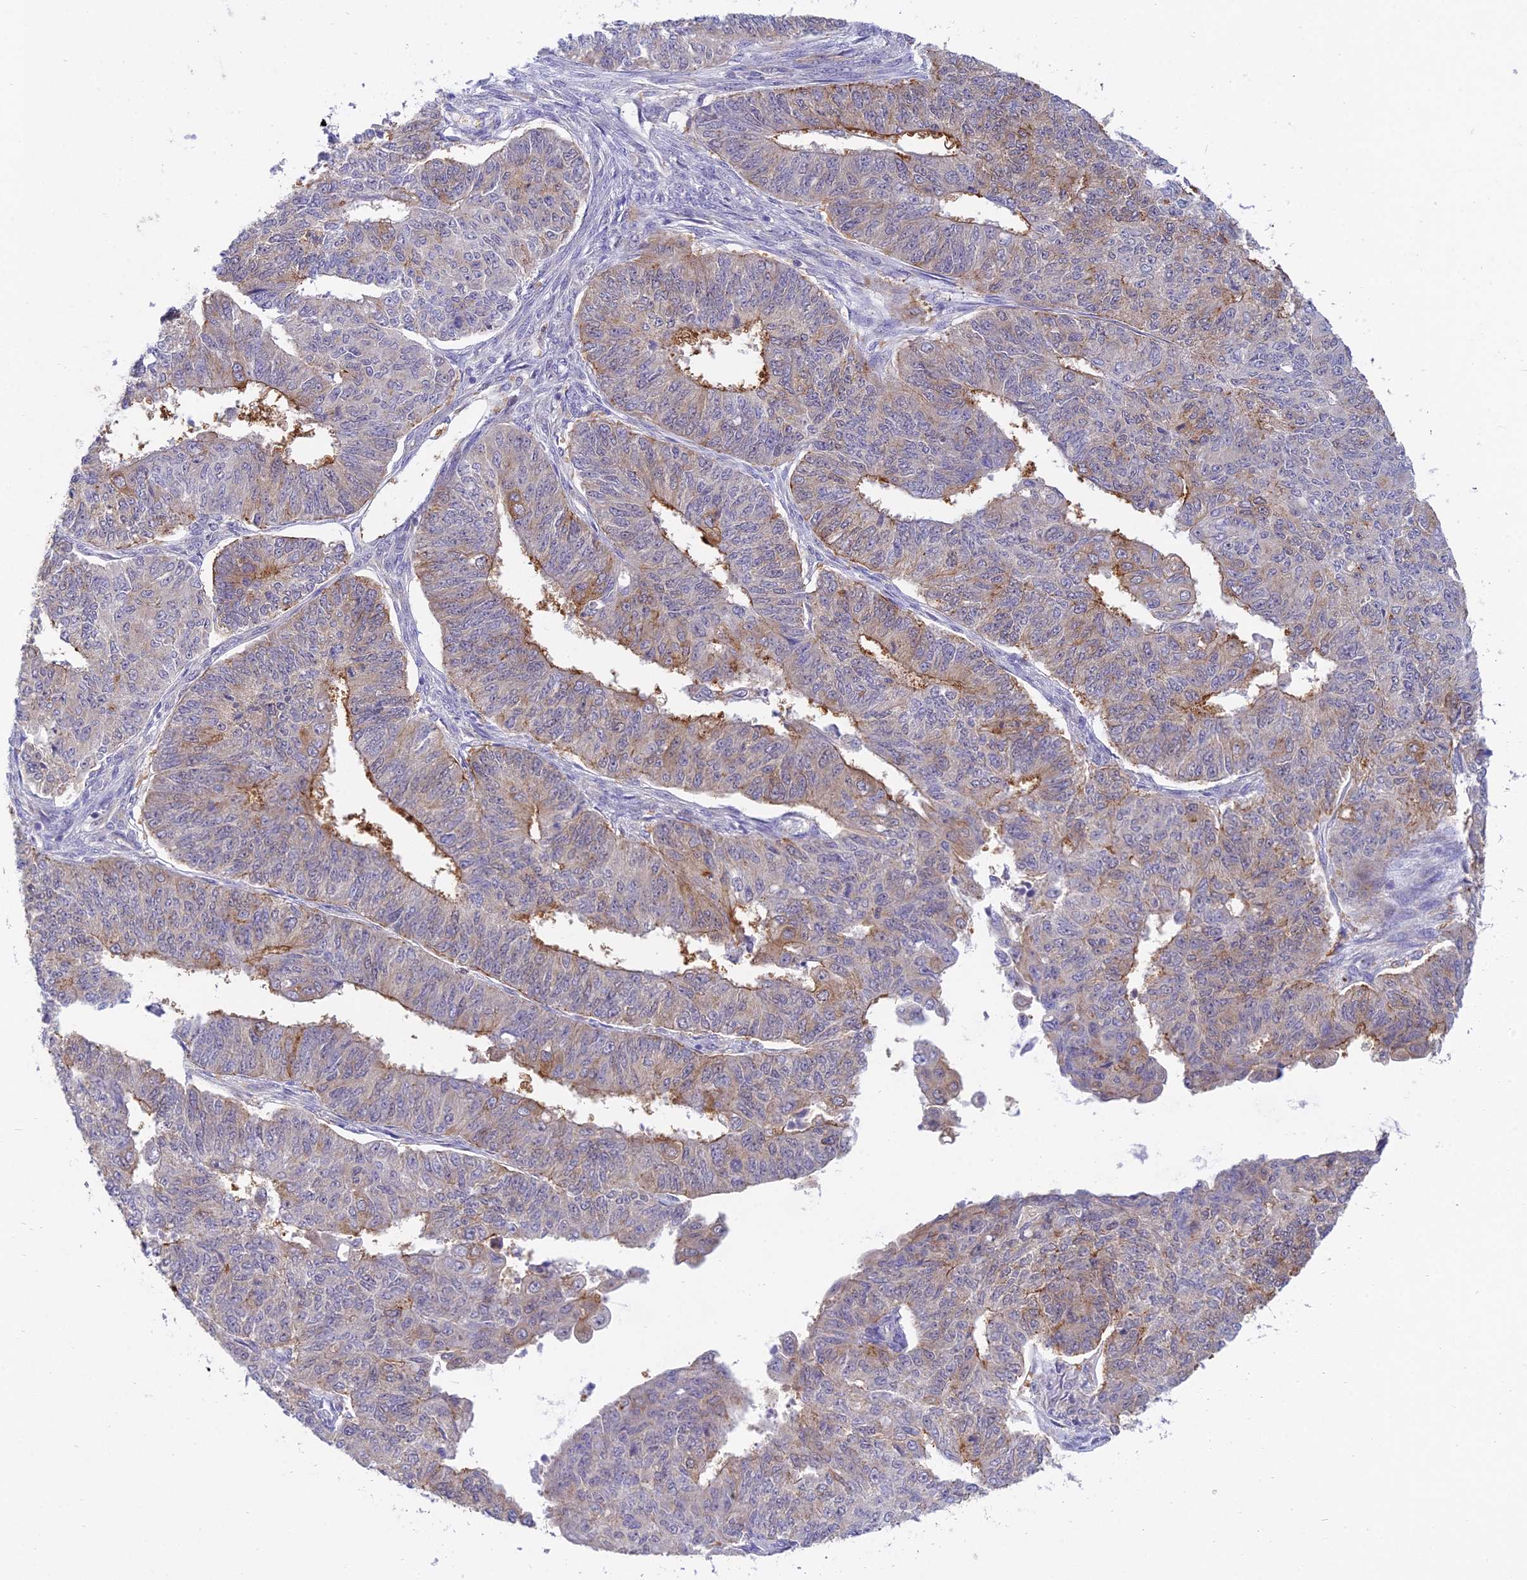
{"staining": {"intensity": "moderate", "quantity": "<25%", "location": "cytoplasmic/membranous"}, "tissue": "endometrial cancer", "cell_type": "Tumor cells", "image_type": "cancer", "snomed": [{"axis": "morphology", "description": "Adenocarcinoma, NOS"}, {"axis": "topography", "description": "Endometrium"}], "caption": "Immunohistochemical staining of human adenocarcinoma (endometrial) reveals low levels of moderate cytoplasmic/membranous positivity in about <25% of tumor cells.", "gene": "UBE2G1", "patient": {"sex": "female", "age": 32}}